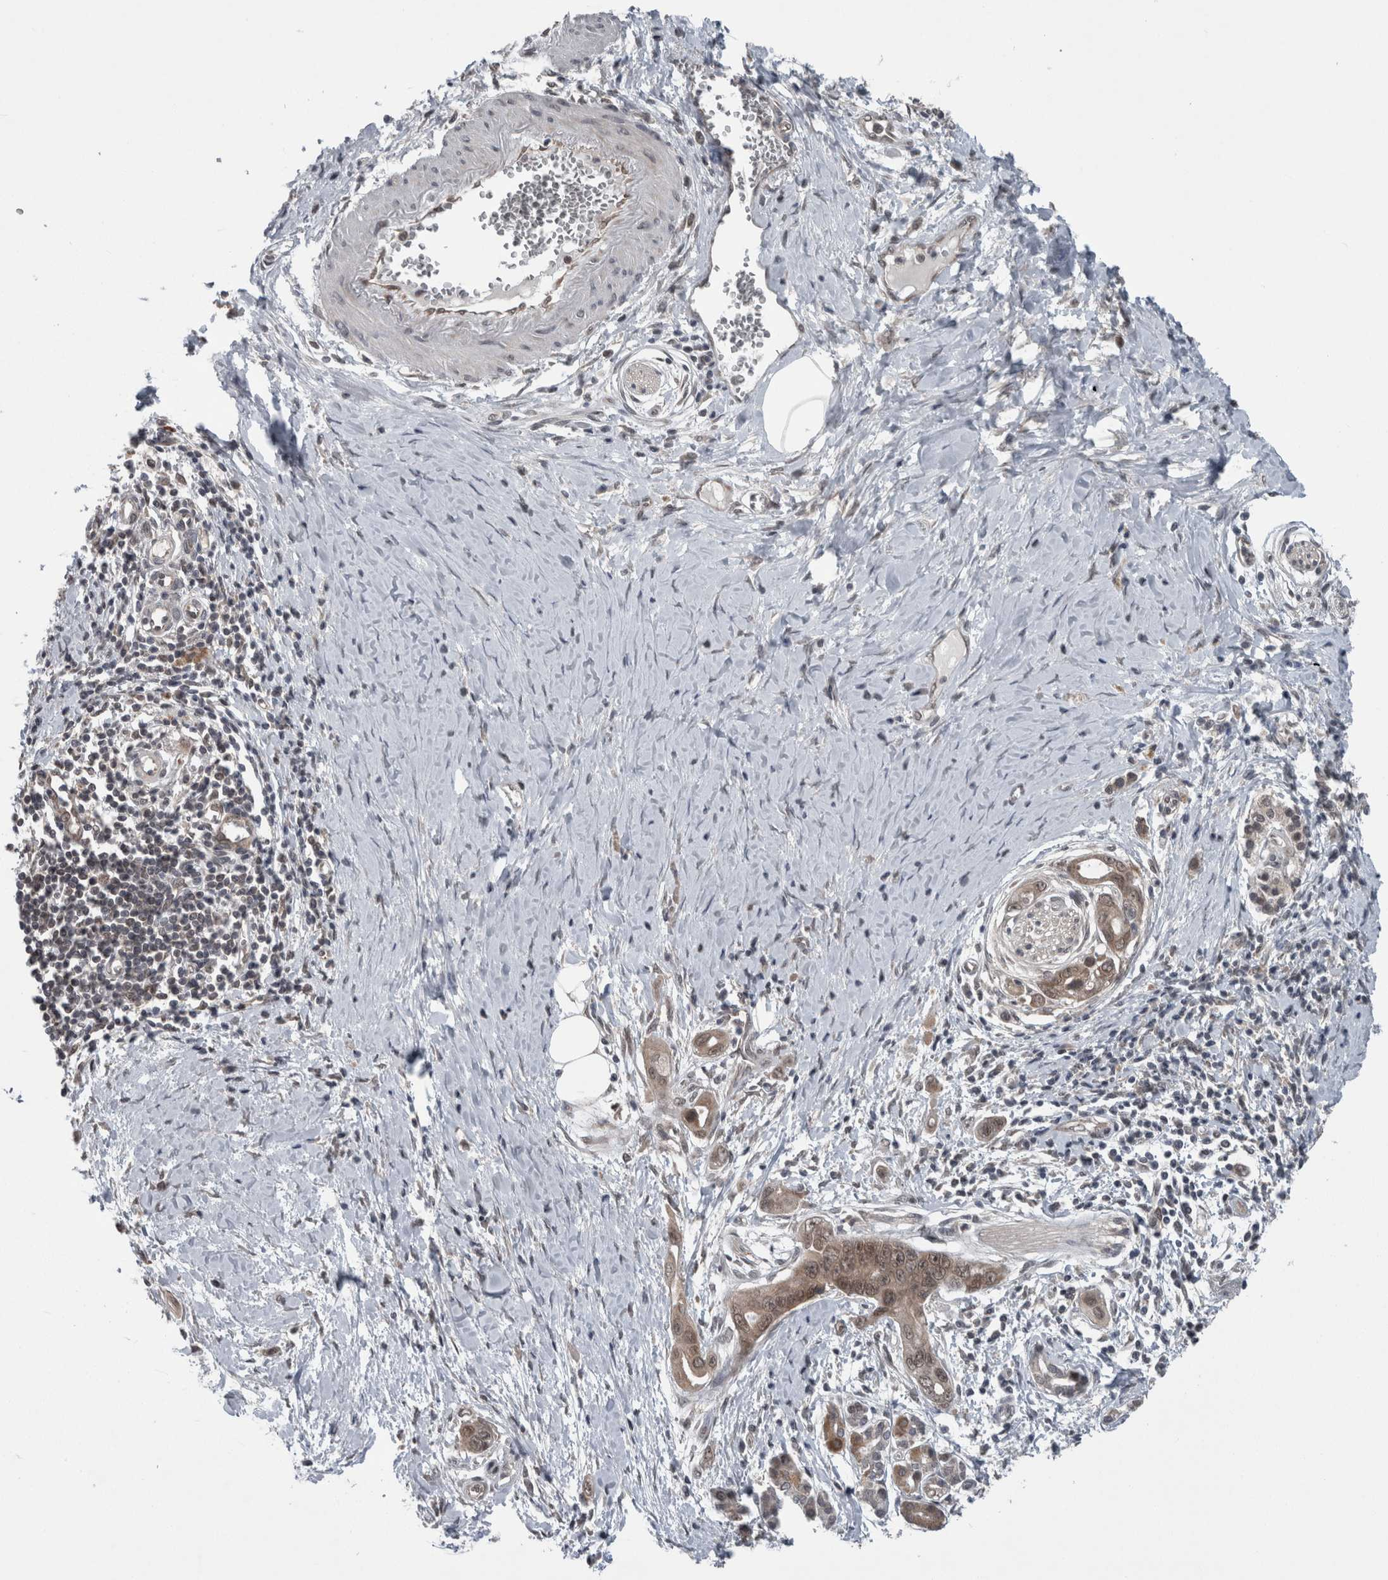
{"staining": {"intensity": "weak", "quantity": ">75%", "location": "cytoplasmic/membranous"}, "tissue": "pancreatic cancer", "cell_type": "Tumor cells", "image_type": "cancer", "snomed": [{"axis": "morphology", "description": "Adenocarcinoma, NOS"}, {"axis": "topography", "description": "Pancreas"}], "caption": "Immunohistochemical staining of human pancreatic adenocarcinoma shows low levels of weak cytoplasmic/membranous staining in about >75% of tumor cells.", "gene": "ENY2", "patient": {"sex": "male", "age": 59}}